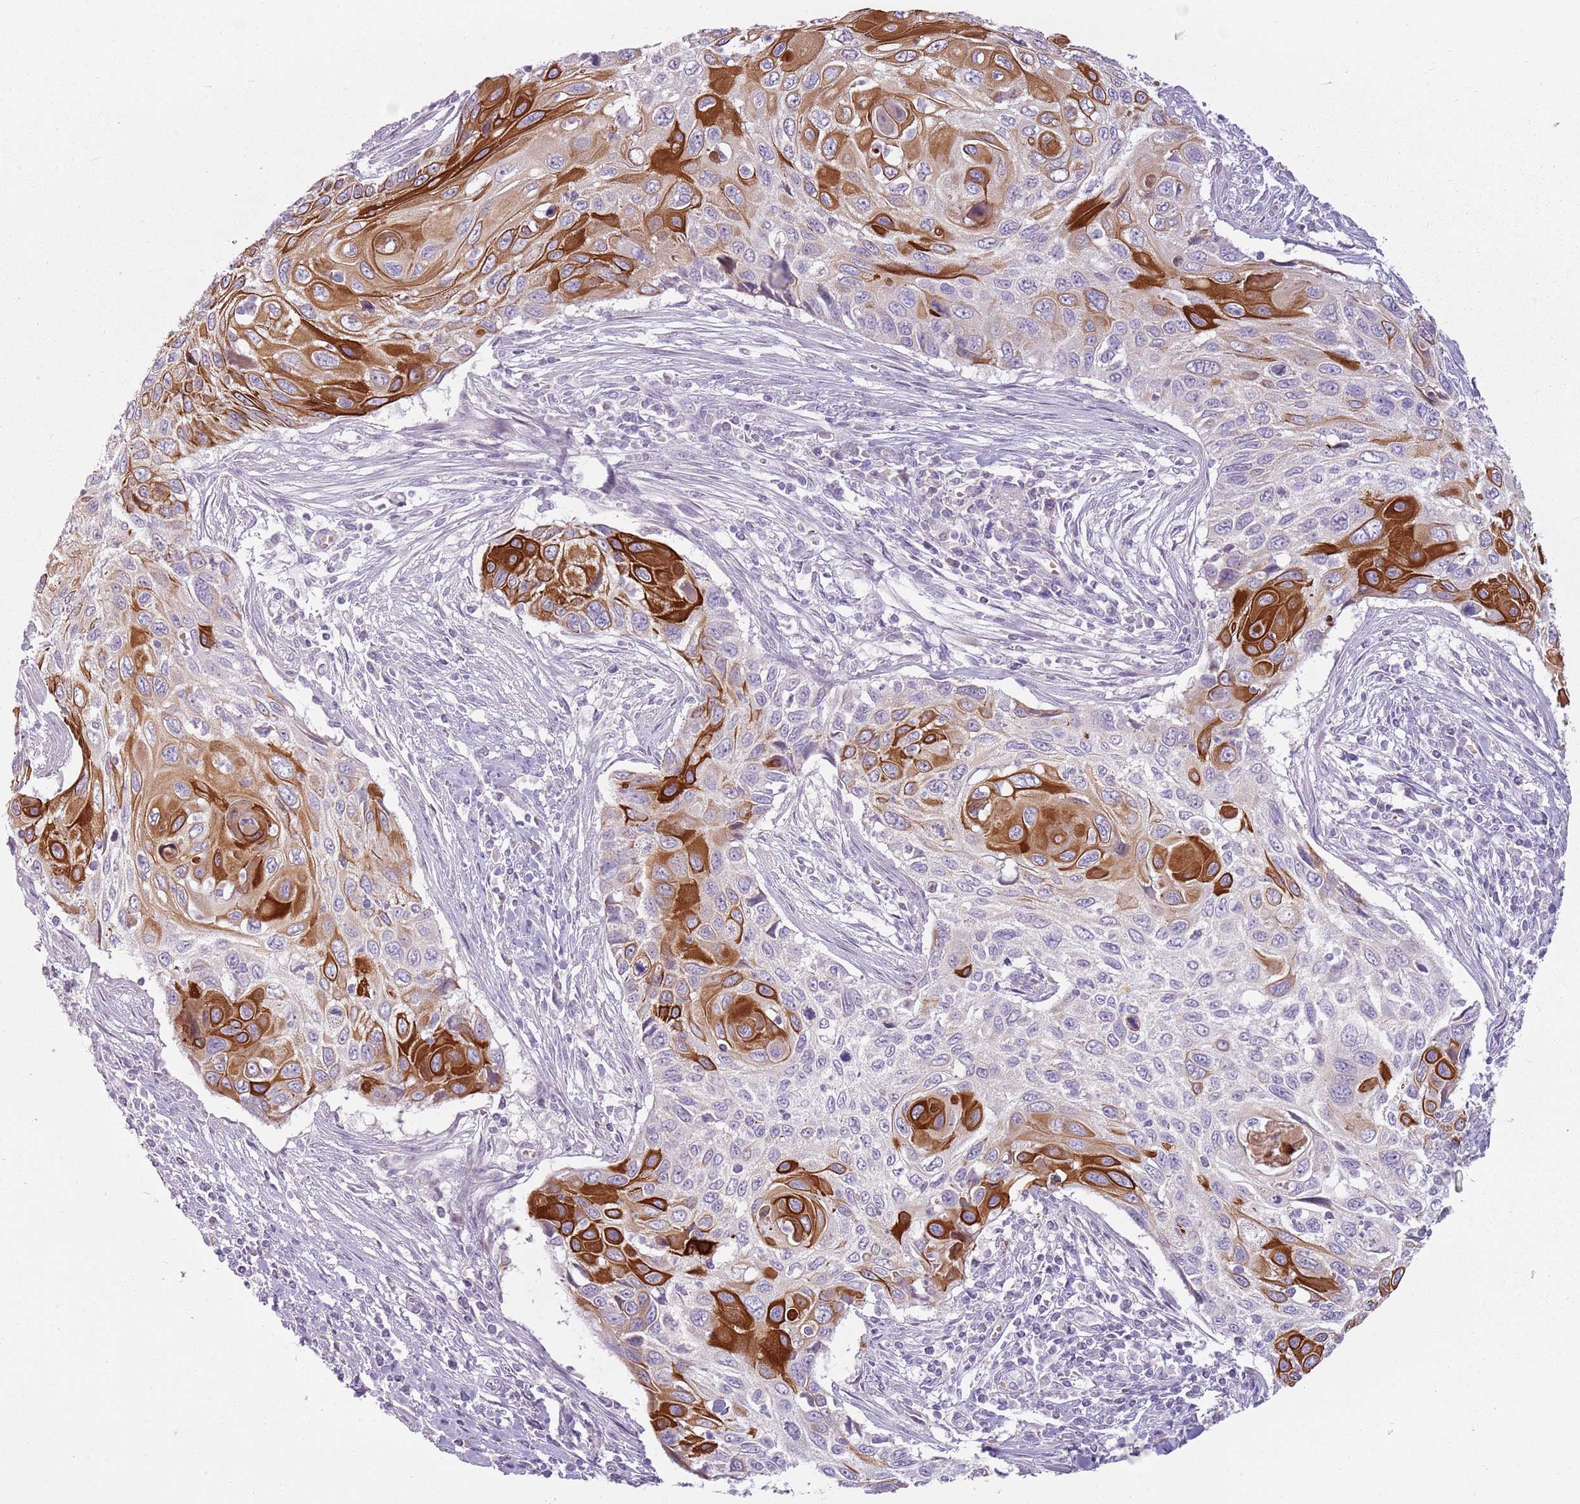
{"staining": {"intensity": "strong", "quantity": "25%-75%", "location": "cytoplasmic/membranous"}, "tissue": "cervical cancer", "cell_type": "Tumor cells", "image_type": "cancer", "snomed": [{"axis": "morphology", "description": "Squamous cell carcinoma, NOS"}, {"axis": "topography", "description": "Cervix"}], "caption": "Protein expression analysis of human cervical cancer (squamous cell carcinoma) reveals strong cytoplasmic/membranous positivity in approximately 25%-75% of tumor cells.", "gene": "HSPA14", "patient": {"sex": "female", "age": 70}}